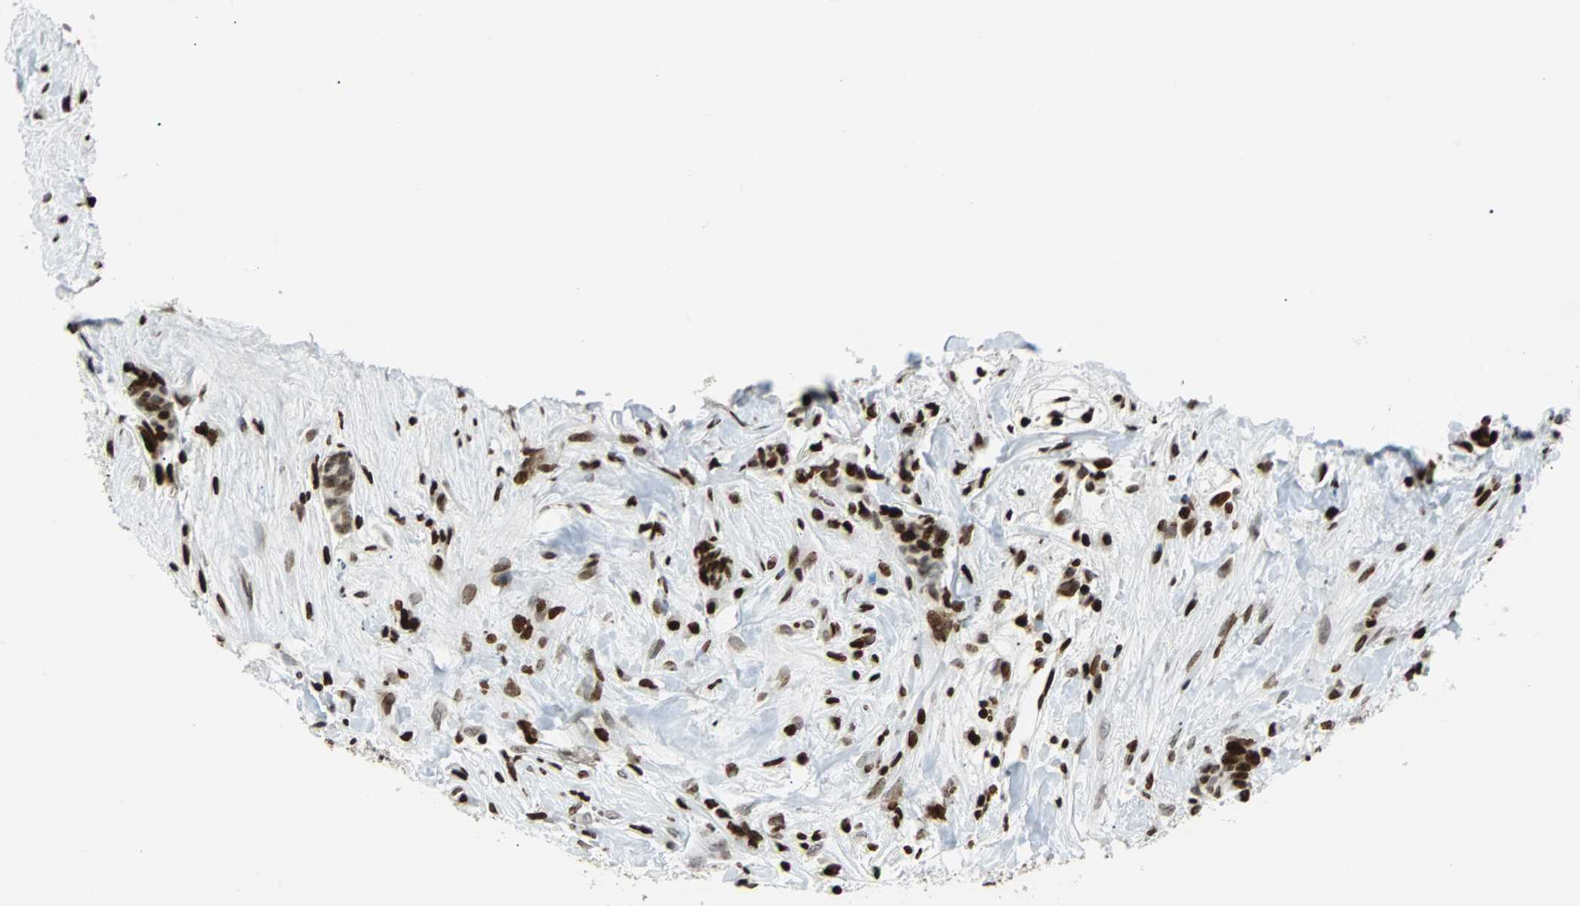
{"staining": {"intensity": "moderate", "quantity": ">75%", "location": "nuclear"}, "tissue": "breast cancer", "cell_type": "Tumor cells", "image_type": "cancer", "snomed": [{"axis": "morphology", "description": "Duct carcinoma"}, {"axis": "topography", "description": "Breast"}], "caption": "A high-resolution histopathology image shows IHC staining of infiltrating ductal carcinoma (breast), which reveals moderate nuclear positivity in about >75% of tumor cells. The staining is performed using DAB (3,3'-diaminobenzidine) brown chromogen to label protein expression. The nuclei are counter-stained blue using hematoxylin.", "gene": "ZNF131", "patient": {"sex": "female", "age": 40}}